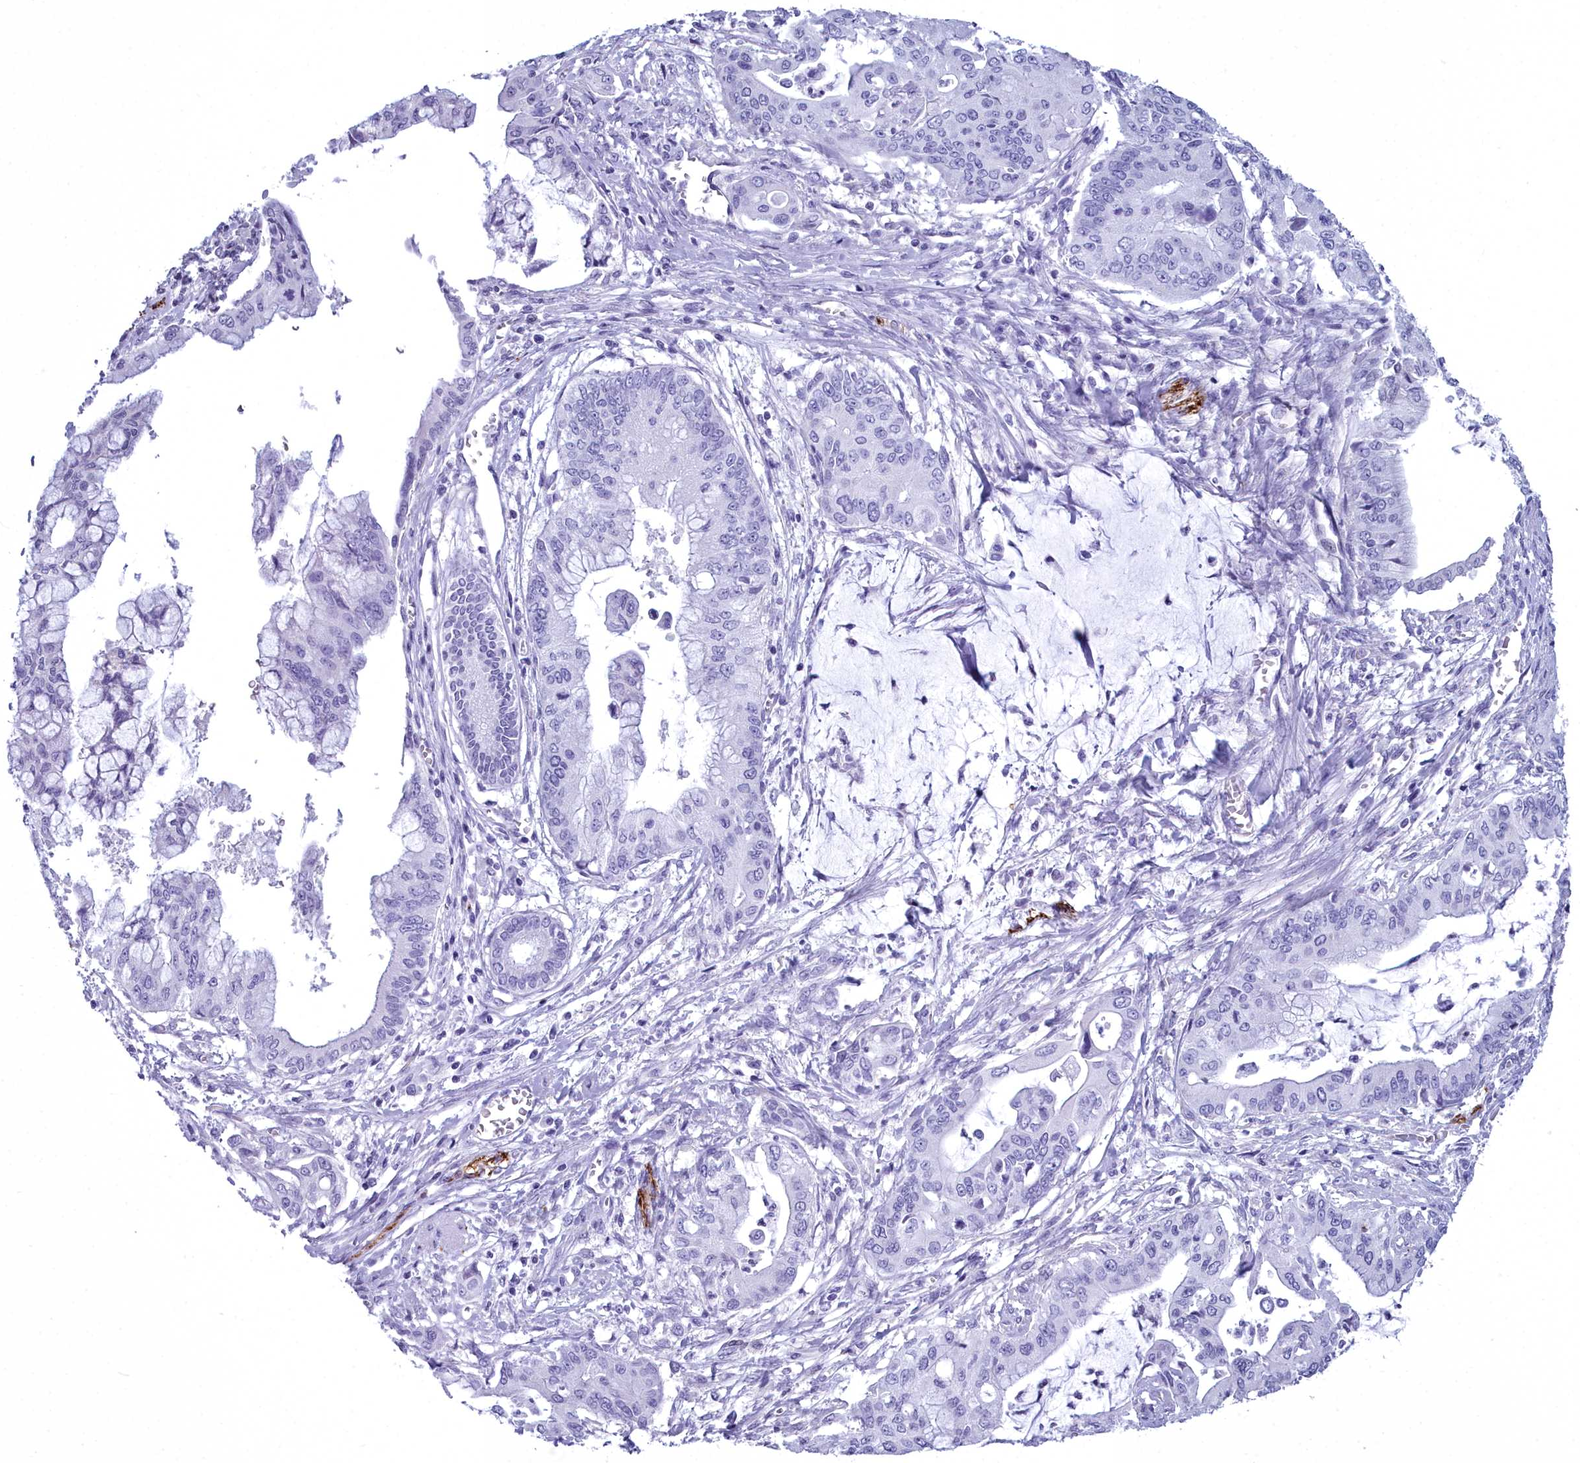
{"staining": {"intensity": "negative", "quantity": "none", "location": "none"}, "tissue": "pancreatic cancer", "cell_type": "Tumor cells", "image_type": "cancer", "snomed": [{"axis": "morphology", "description": "Adenocarcinoma, NOS"}, {"axis": "topography", "description": "Pancreas"}], "caption": "A high-resolution histopathology image shows IHC staining of pancreatic adenocarcinoma, which displays no significant positivity in tumor cells.", "gene": "MAP6", "patient": {"sex": "male", "age": 46}}